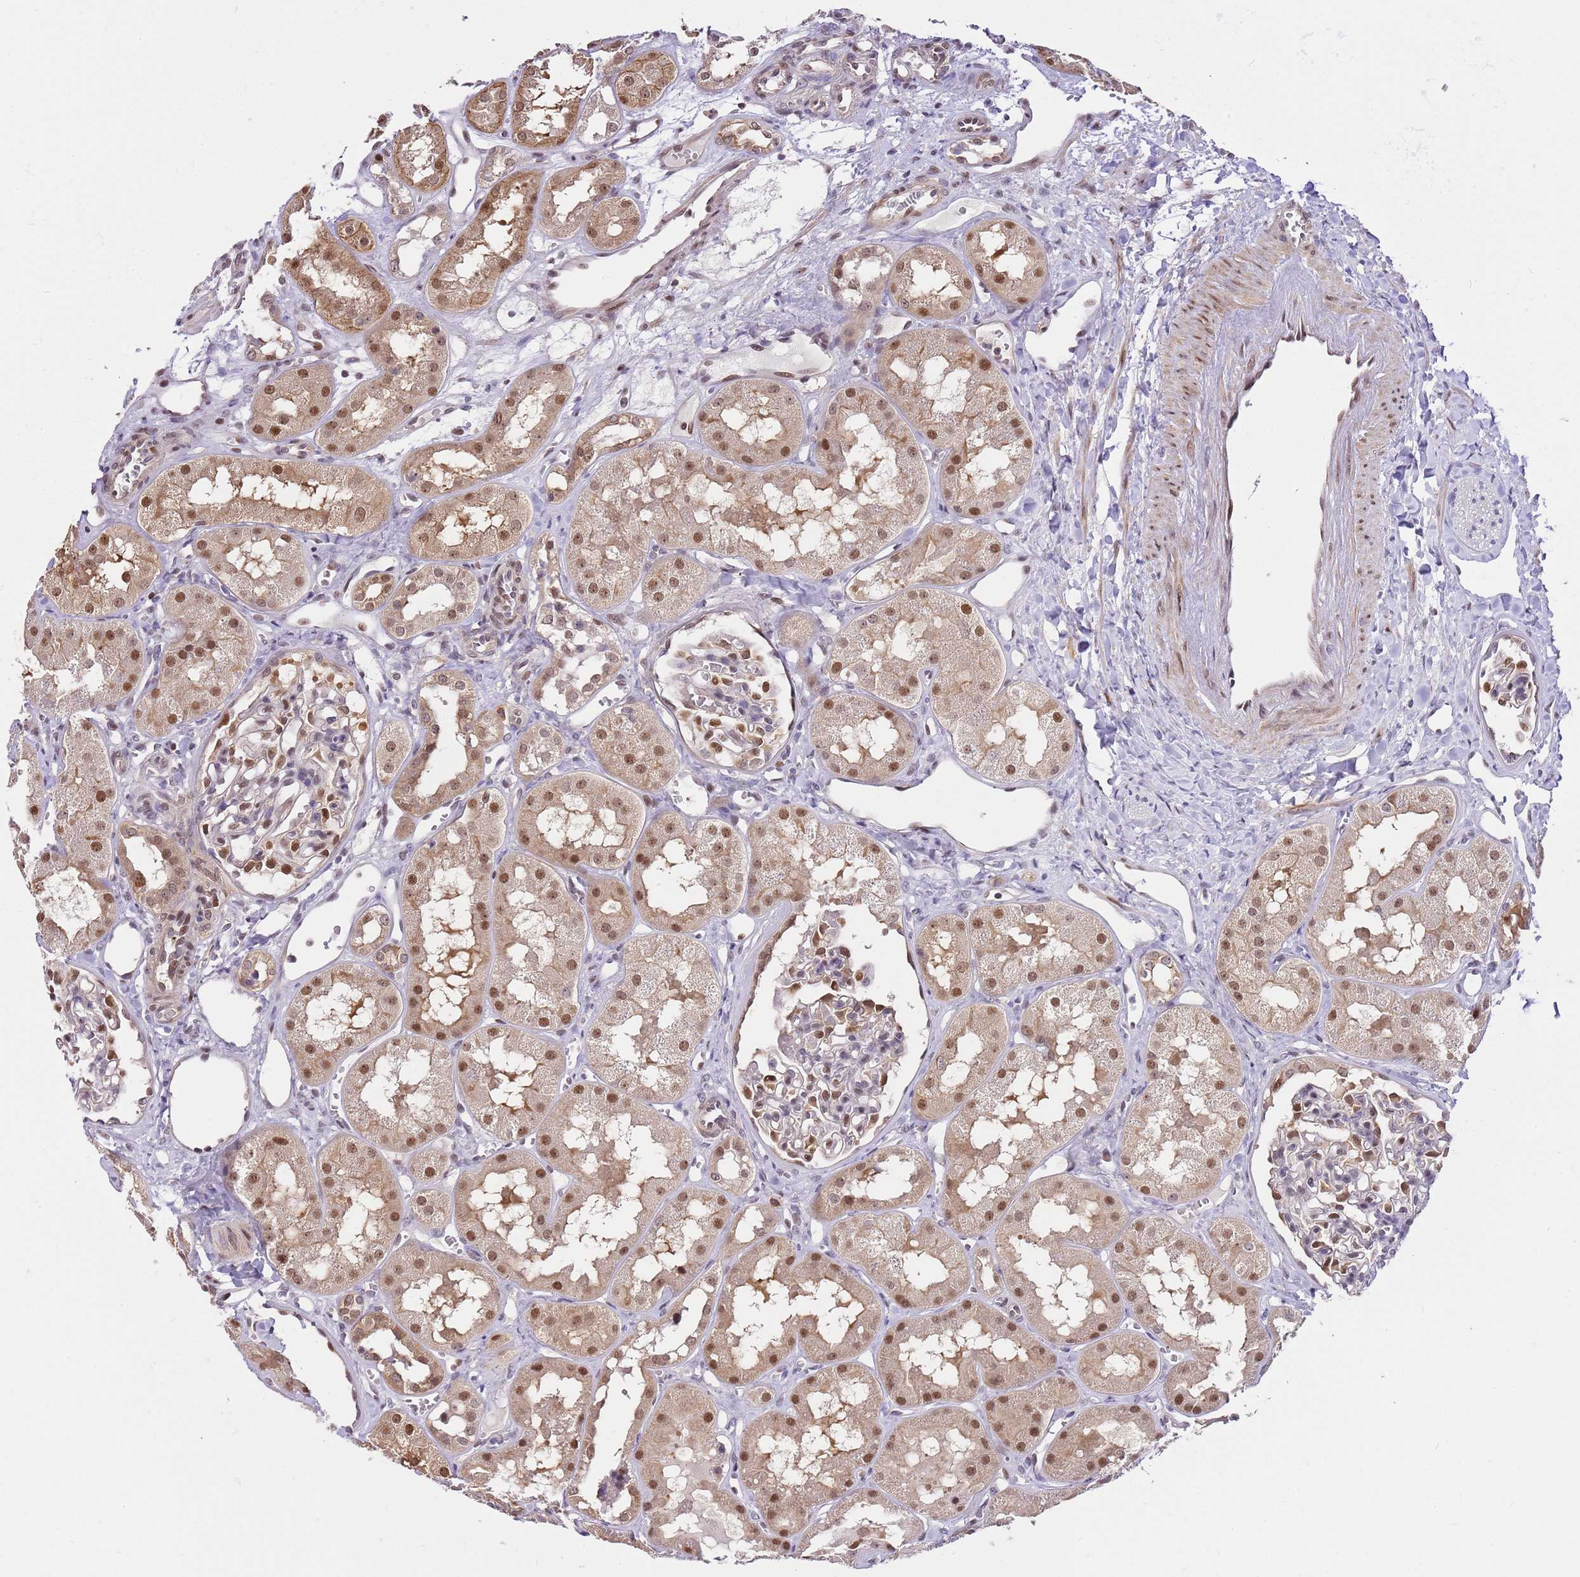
{"staining": {"intensity": "moderate", "quantity": "25%-75%", "location": "nuclear"}, "tissue": "kidney", "cell_type": "Cells in glomeruli", "image_type": "normal", "snomed": [{"axis": "morphology", "description": "Normal tissue, NOS"}, {"axis": "topography", "description": "Kidney"}], "caption": "Normal kidney exhibits moderate nuclear expression in about 25%-75% of cells in glomeruli.", "gene": "RFK", "patient": {"sex": "male", "age": 16}}